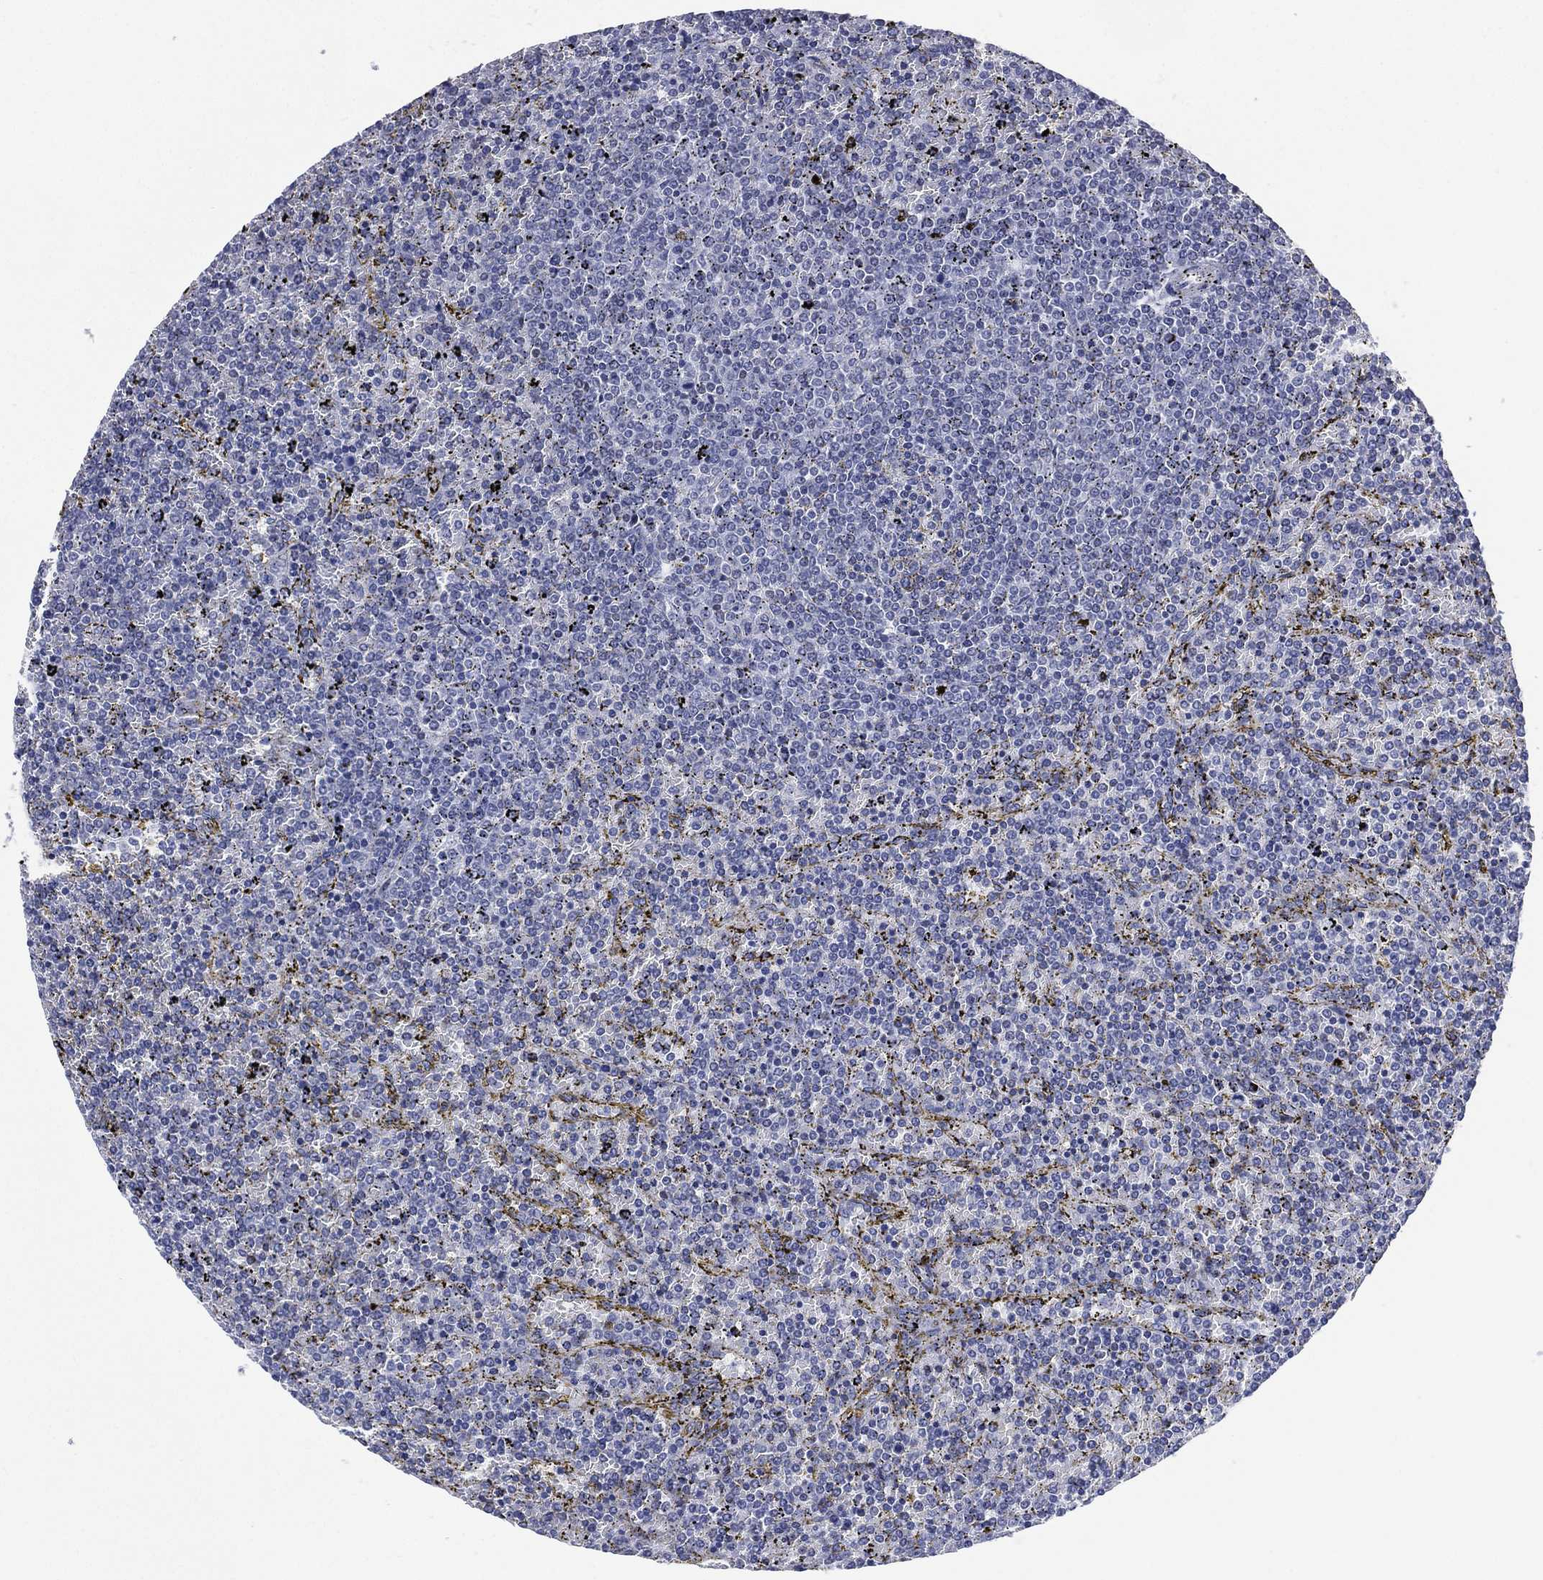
{"staining": {"intensity": "negative", "quantity": "none", "location": "none"}, "tissue": "lymphoma", "cell_type": "Tumor cells", "image_type": "cancer", "snomed": [{"axis": "morphology", "description": "Malignant lymphoma, non-Hodgkin's type, Low grade"}, {"axis": "topography", "description": "Spleen"}], "caption": "The IHC histopathology image has no significant staining in tumor cells of malignant lymphoma, non-Hodgkin's type (low-grade) tissue.", "gene": "TMEM247", "patient": {"sex": "female", "age": 77}}